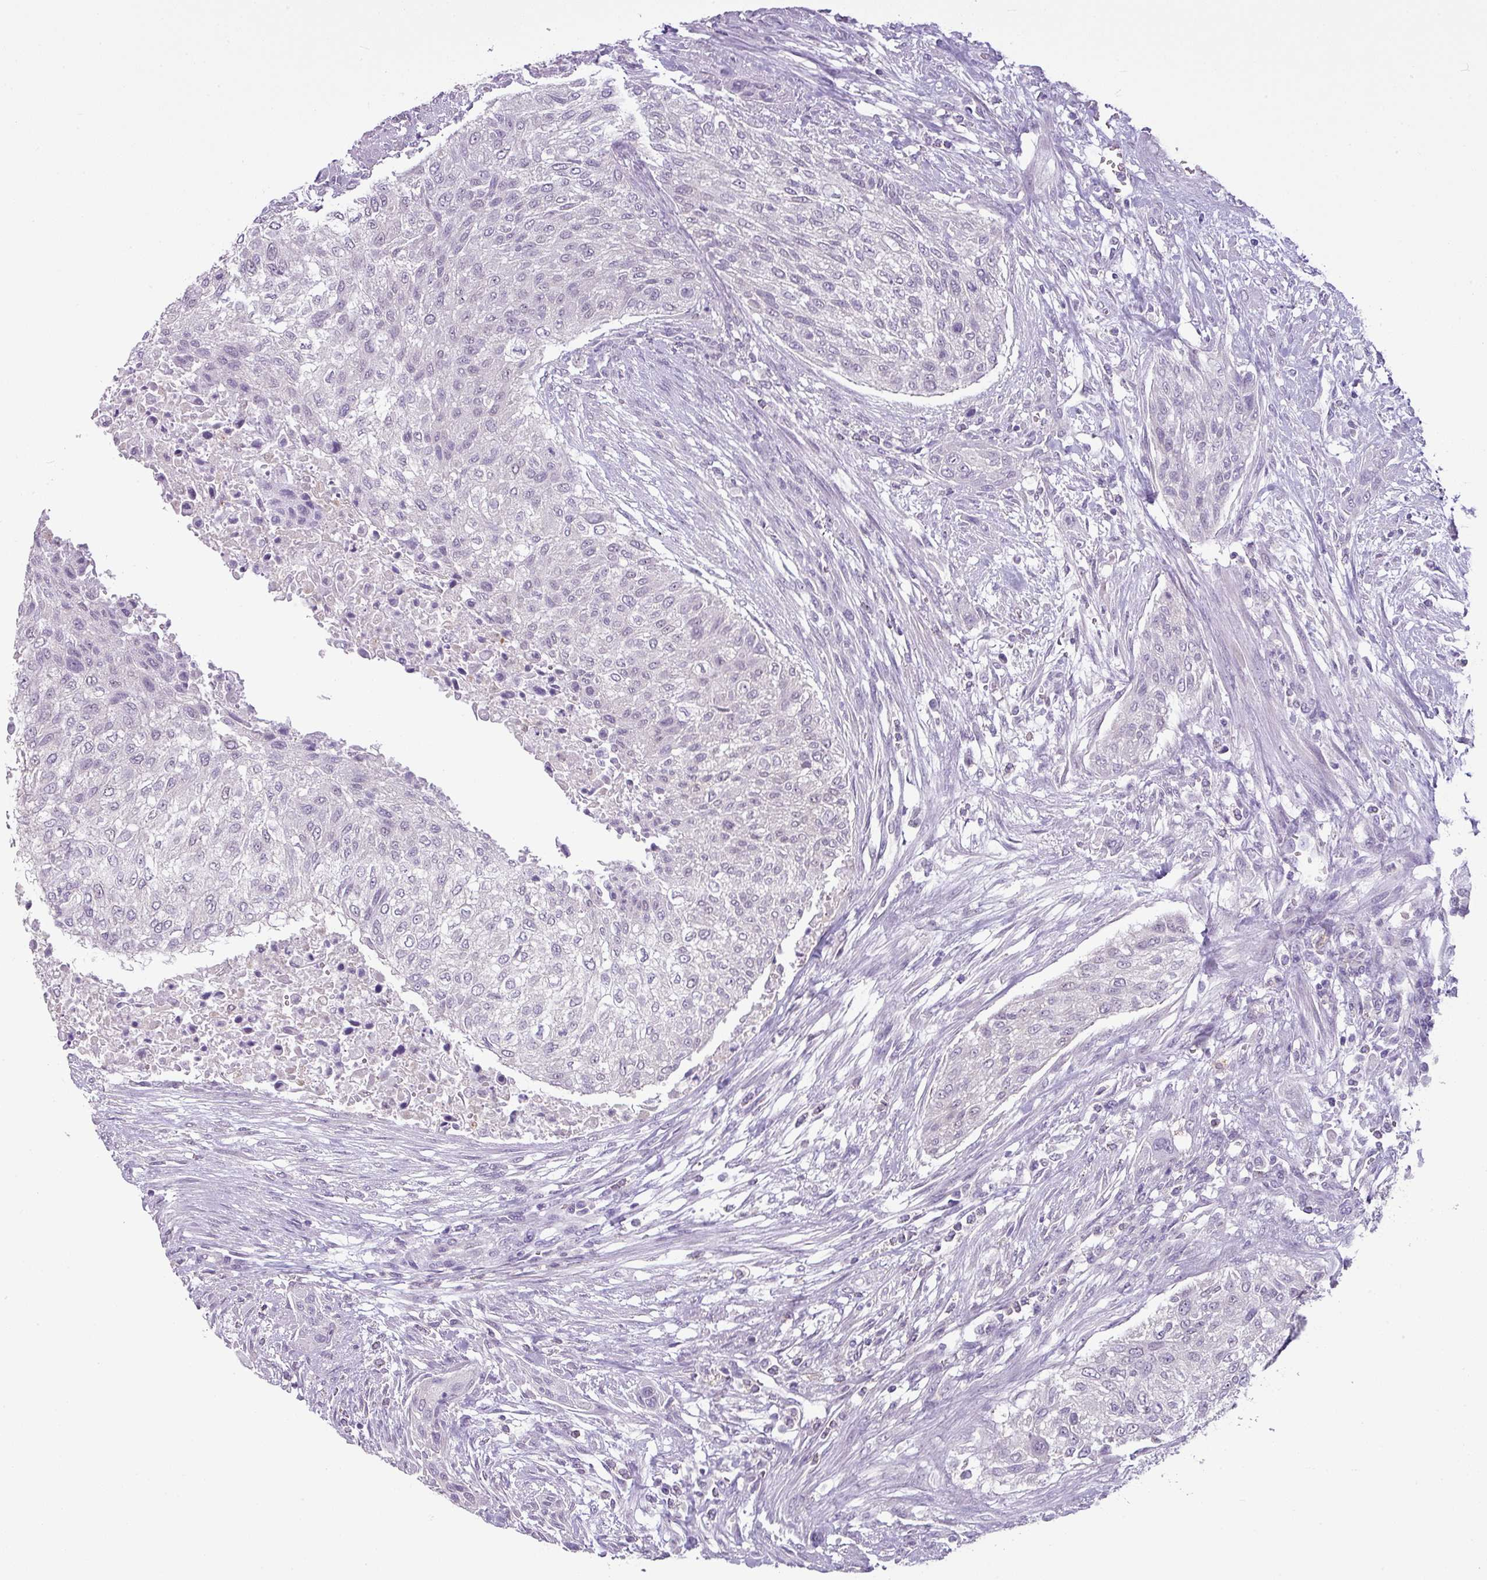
{"staining": {"intensity": "negative", "quantity": "none", "location": "none"}, "tissue": "urothelial cancer", "cell_type": "Tumor cells", "image_type": "cancer", "snomed": [{"axis": "morphology", "description": "Normal tissue, NOS"}, {"axis": "morphology", "description": "Urothelial carcinoma, NOS"}, {"axis": "topography", "description": "Urinary bladder"}, {"axis": "topography", "description": "Peripheral nerve tissue"}], "caption": "Tumor cells show no significant expression in transitional cell carcinoma.", "gene": "TTLL12", "patient": {"sex": "male", "age": 35}}